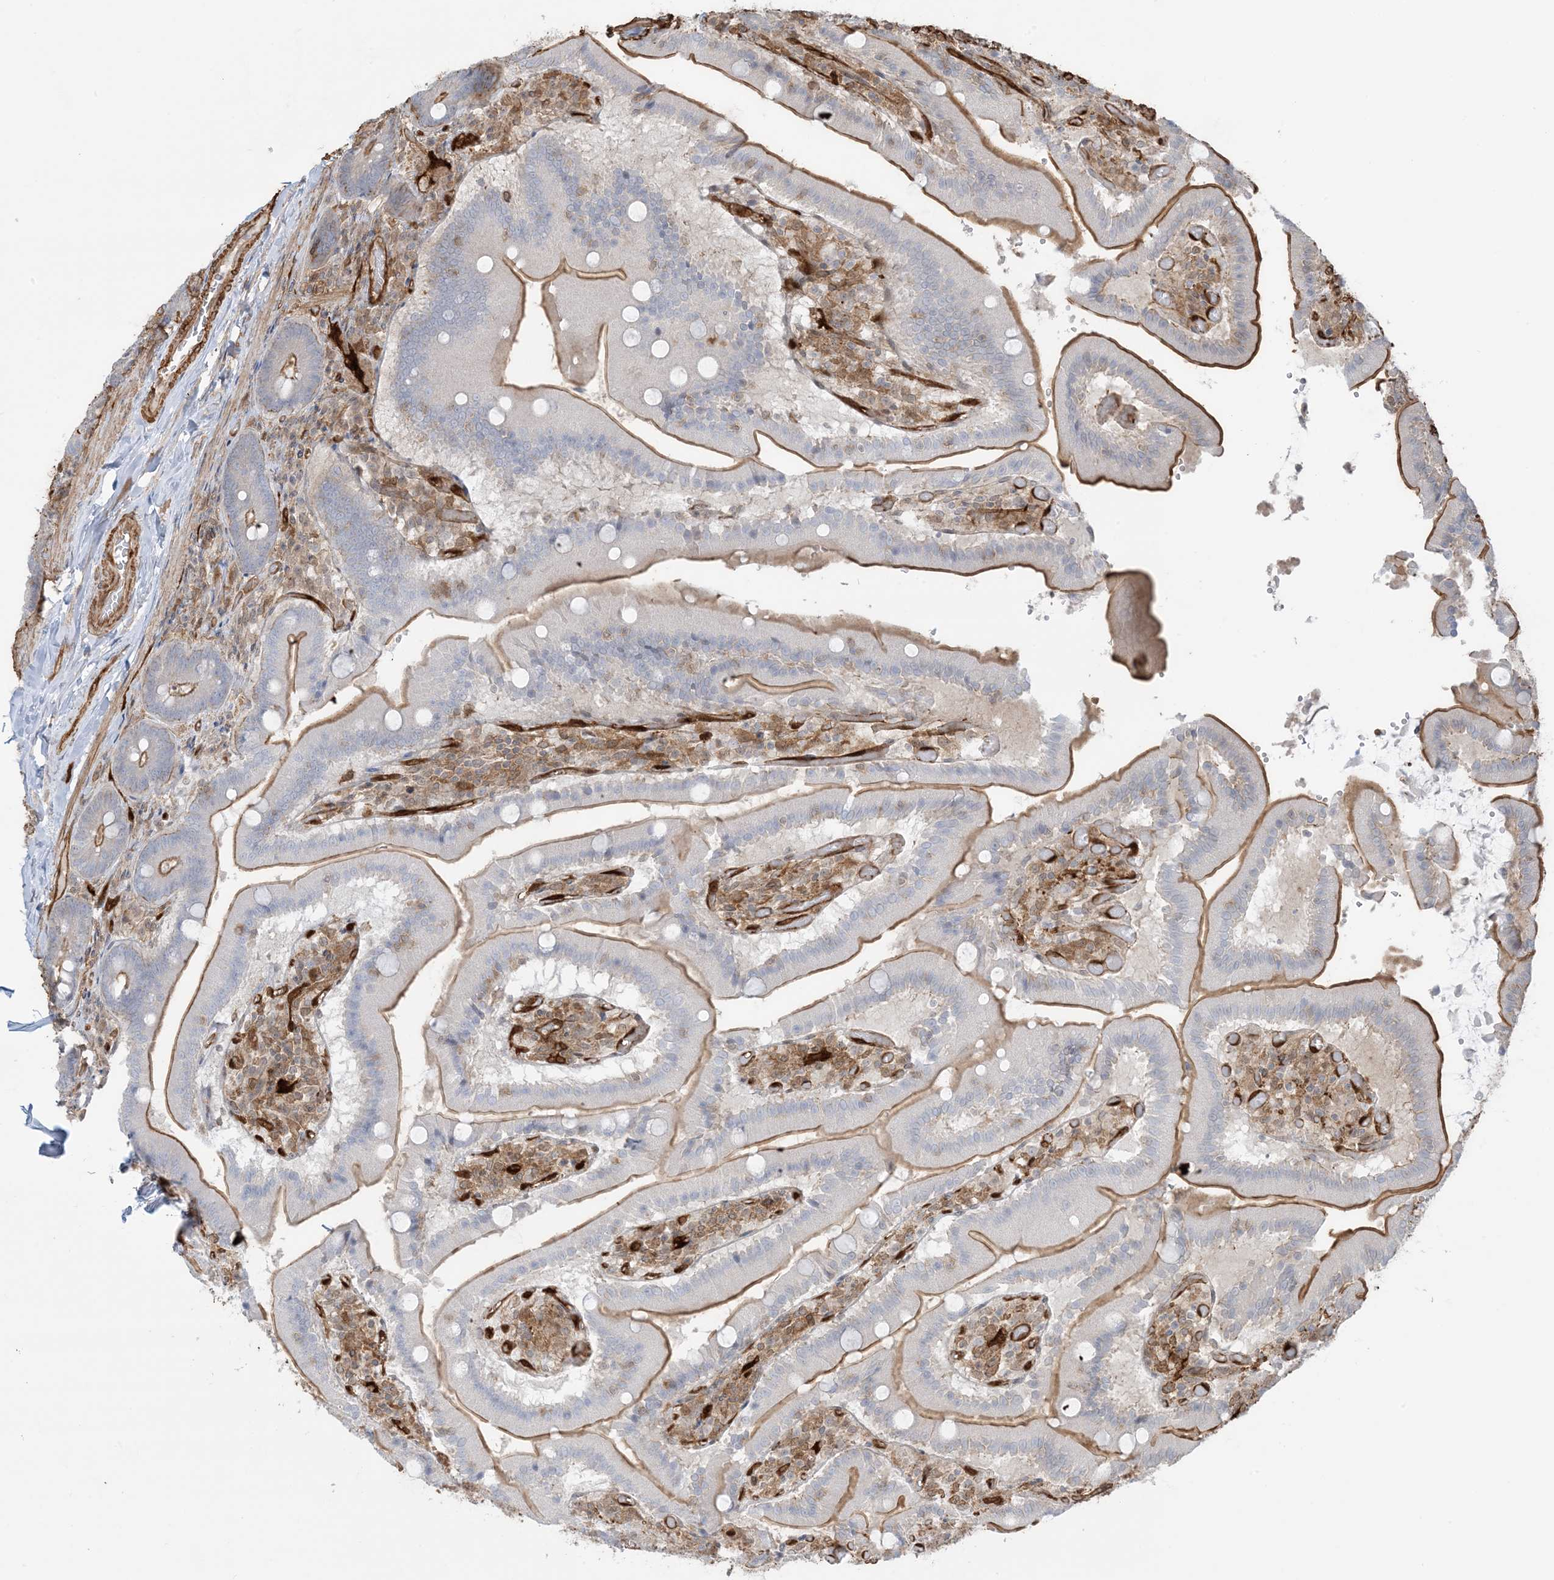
{"staining": {"intensity": "moderate", "quantity": ">75%", "location": "cytoplasmic/membranous"}, "tissue": "duodenum", "cell_type": "Glandular cells", "image_type": "normal", "snomed": [{"axis": "morphology", "description": "Normal tissue, NOS"}, {"axis": "topography", "description": "Duodenum"}], "caption": "Immunohistochemical staining of normal duodenum exhibits moderate cytoplasmic/membranous protein expression in approximately >75% of glandular cells.", "gene": "PPM1F", "patient": {"sex": "female", "age": 62}}